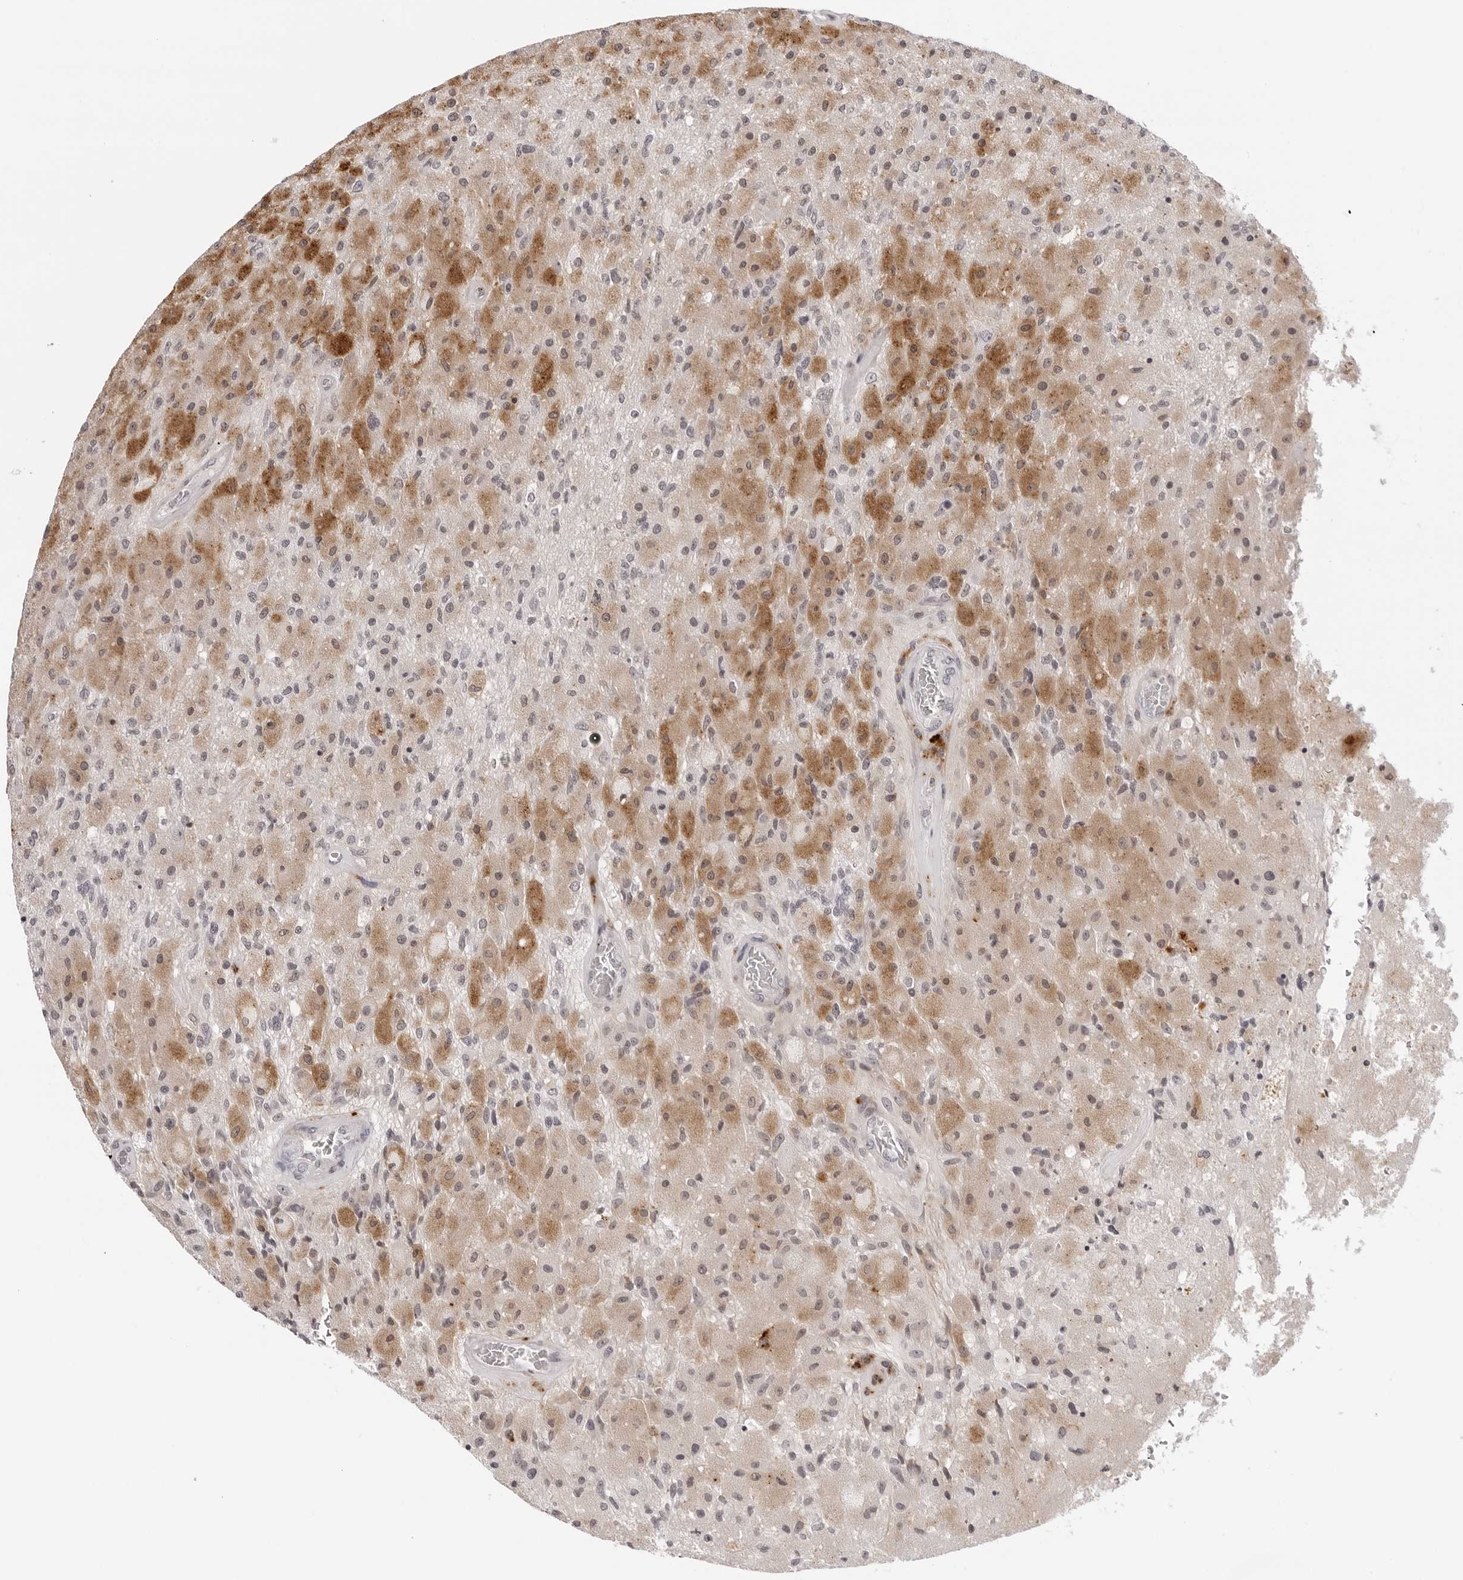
{"staining": {"intensity": "moderate", "quantity": "25%-75%", "location": "cytoplasmic/membranous"}, "tissue": "glioma", "cell_type": "Tumor cells", "image_type": "cancer", "snomed": [{"axis": "morphology", "description": "Normal tissue, NOS"}, {"axis": "morphology", "description": "Glioma, malignant, High grade"}, {"axis": "topography", "description": "Cerebral cortex"}], "caption": "IHC of human malignant glioma (high-grade) exhibits medium levels of moderate cytoplasmic/membranous staining in approximately 25%-75% of tumor cells.", "gene": "STRADB", "patient": {"sex": "male", "age": 77}}